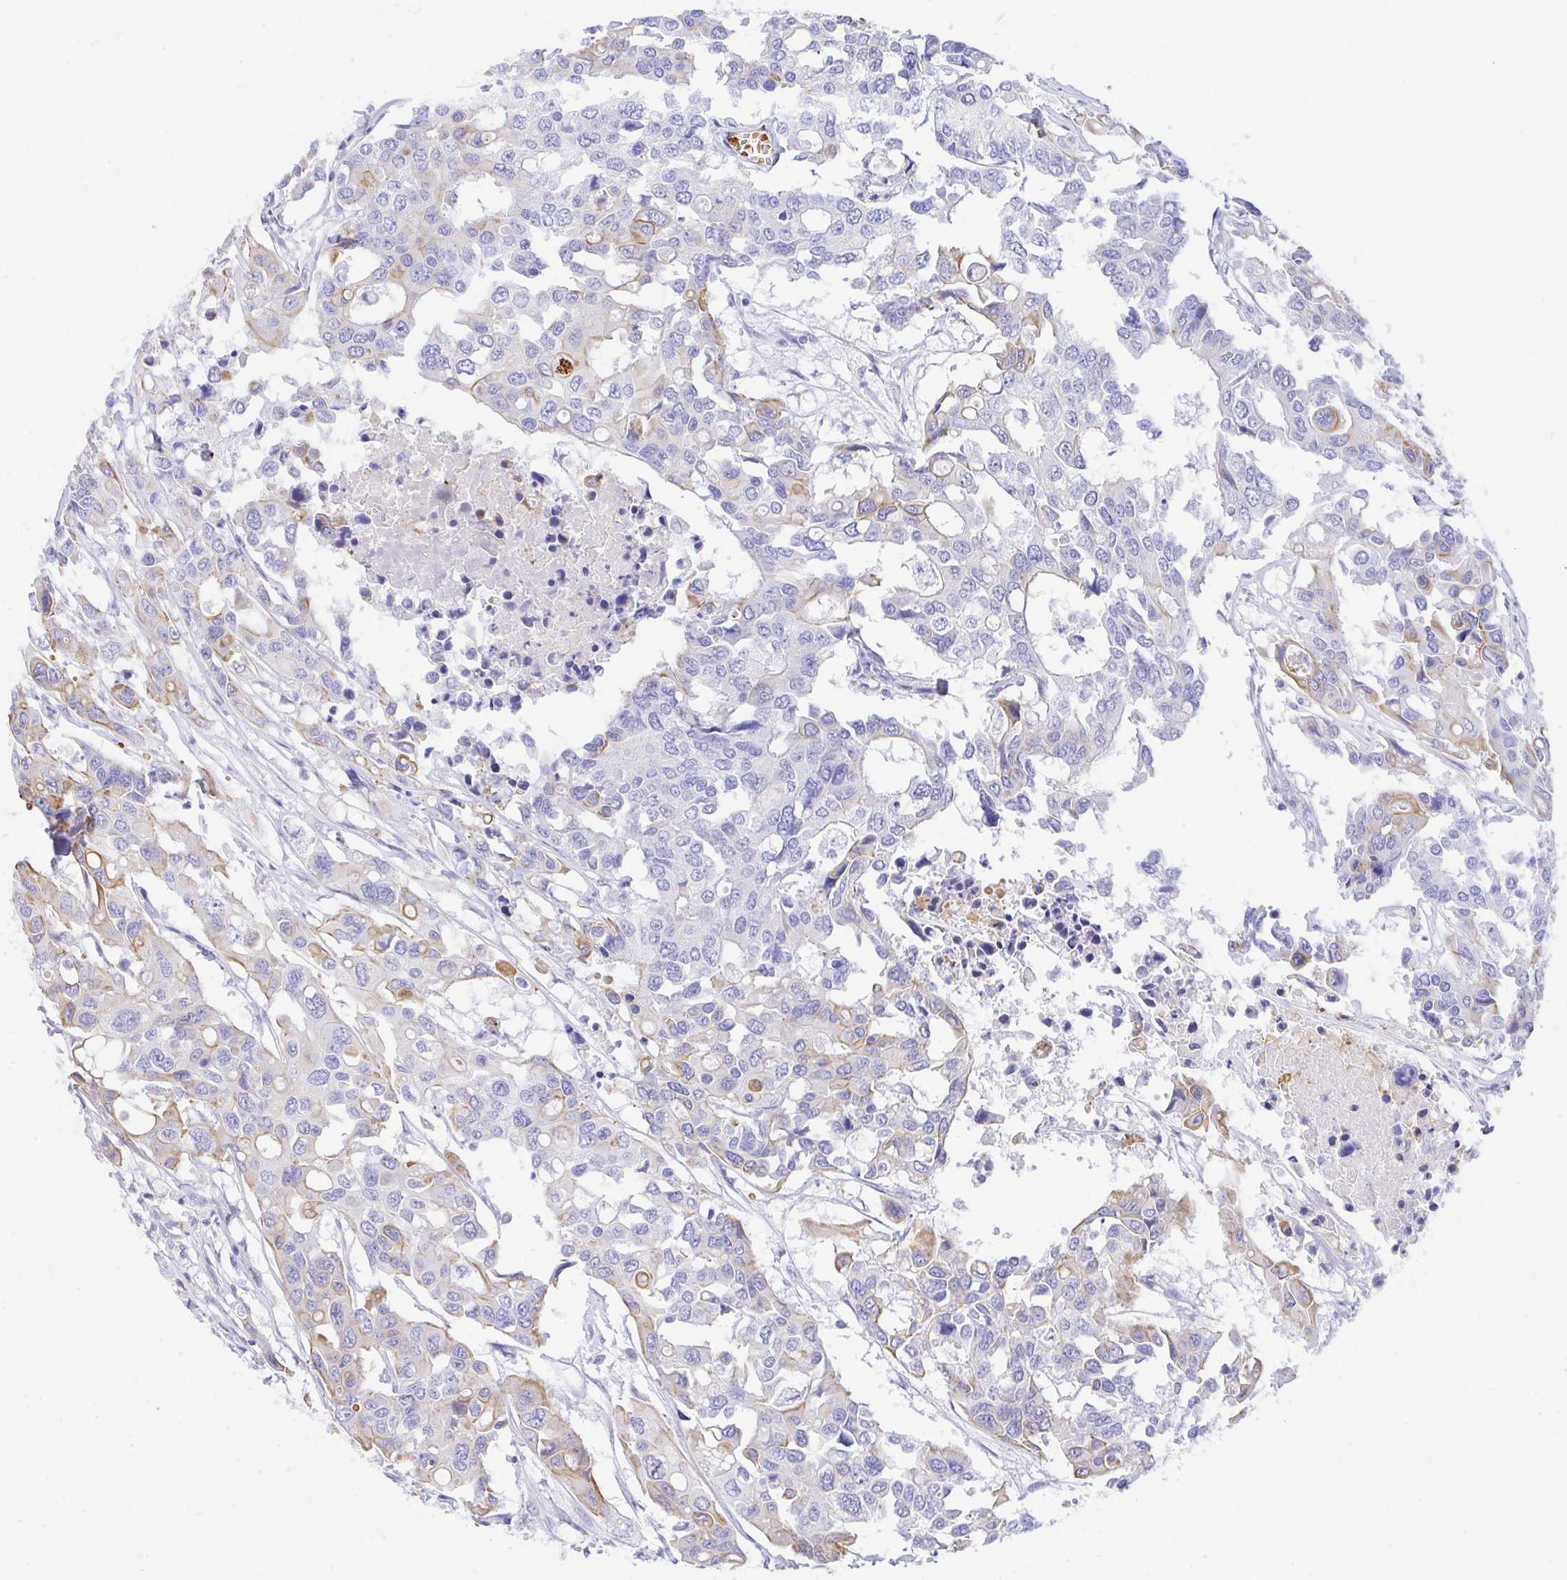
{"staining": {"intensity": "weak", "quantity": "<25%", "location": "cytoplasmic/membranous"}, "tissue": "colorectal cancer", "cell_type": "Tumor cells", "image_type": "cancer", "snomed": [{"axis": "morphology", "description": "Adenocarcinoma, NOS"}, {"axis": "topography", "description": "Colon"}], "caption": "There is no significant expression in tumor cells of colorectal cancer (adenocarcinoma).", "gene": "ZNF221", "patient": {"sex": "male", "age": 77}}